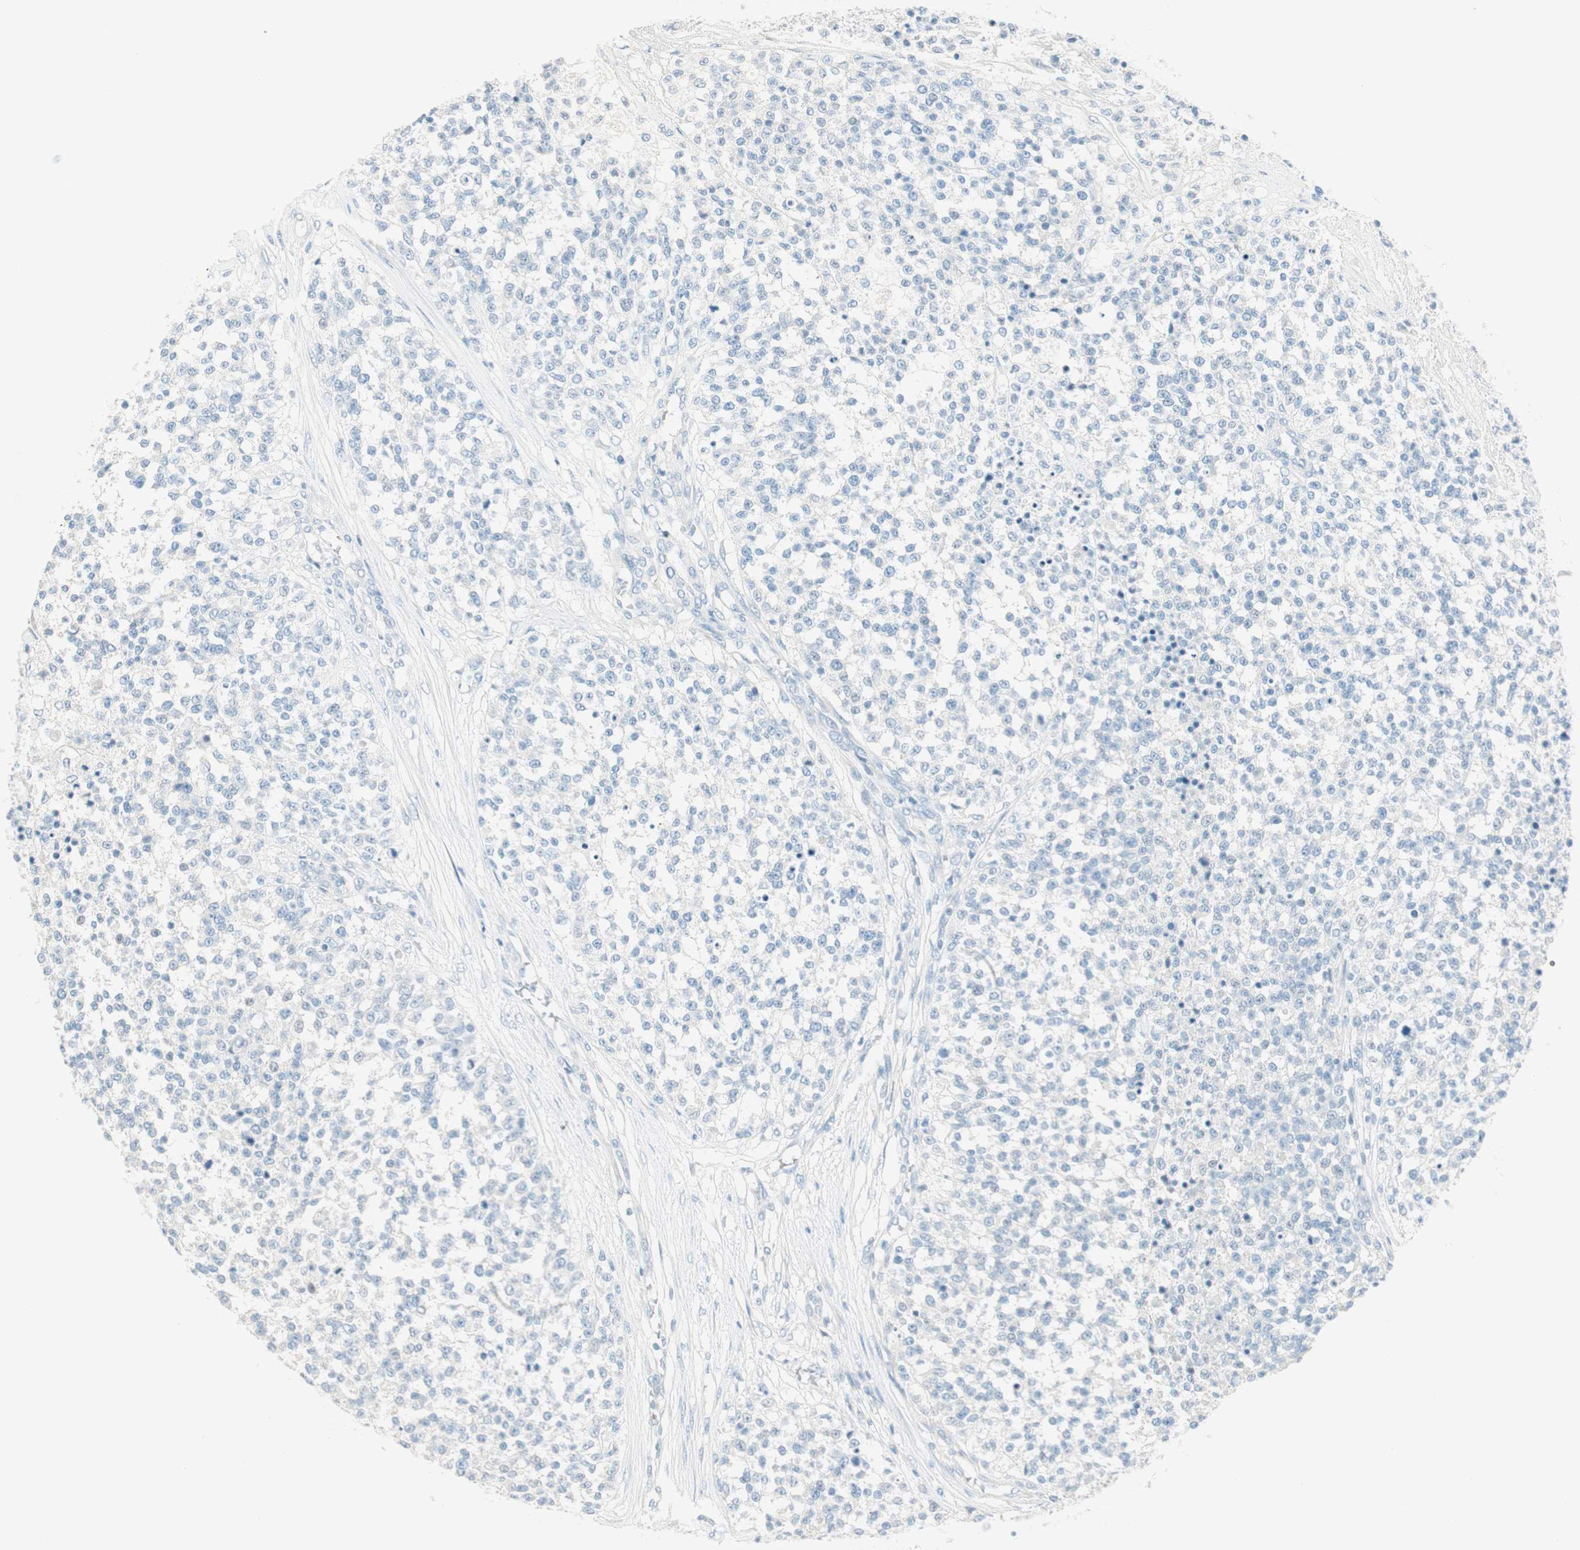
{"staining": {"intensity": "negative", "quantity": "none", "location": "none"}, "tissue": "testis cancer", "cell_type": "Tumor cells", "image_type": "cancer", "snomed": [{"axis": "morphology", "description": "Seminoma, NOS"}, {"axis": "topography", "description": "Testis"}], "caption": "Testis cancer (seminoma) stained for a protein using immunohistochemistry demonstrates no positivity tumor cells.", "gene": "HPGD", "patient": {"sex": "male", "age": 59}}